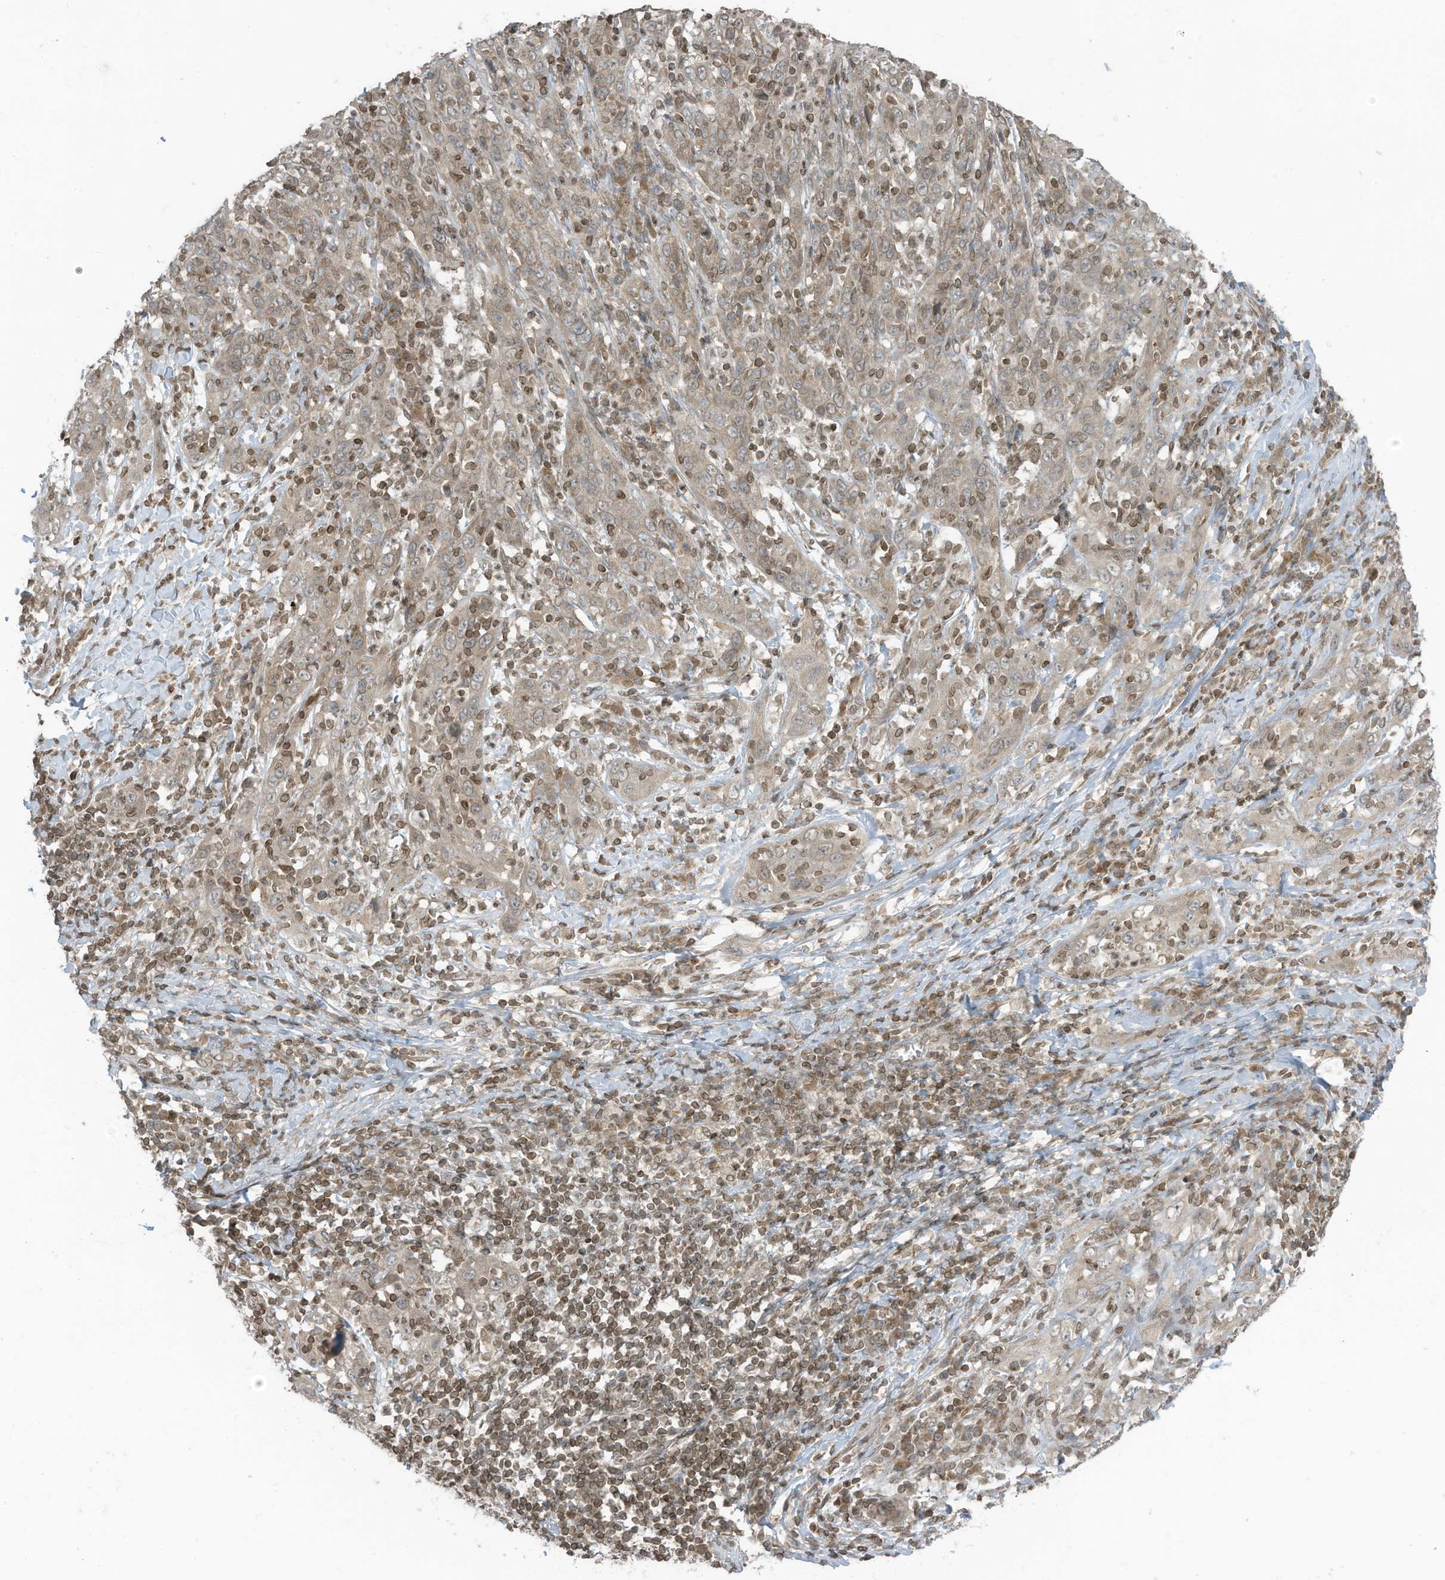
{"staining": {"intensity": "weak", "quantity": "25%-75%", "location": "cytoplasmic/membranous,nuclear"}, "tissue": "cervical cancer", "cell_type": "Tumor cells", "image_type": "cancer", "snomed": [{"axis": "morphology", "description": "Squamous cell carcinoma, NOS"}, {"axis": "topography", "description": "Cervix"}], "caption": "Immunohistochemical staining of human cervical cancer exhibits low levels of weak cytoplasmic/membranous and nuclear protein positivity in about 25%-75% of tumor cells. Immunohistochemistry stains the protein in brown and the nuclei are stained blue.", "gene": "RABL3", "patient": {"sex": "female", "age": 46}}